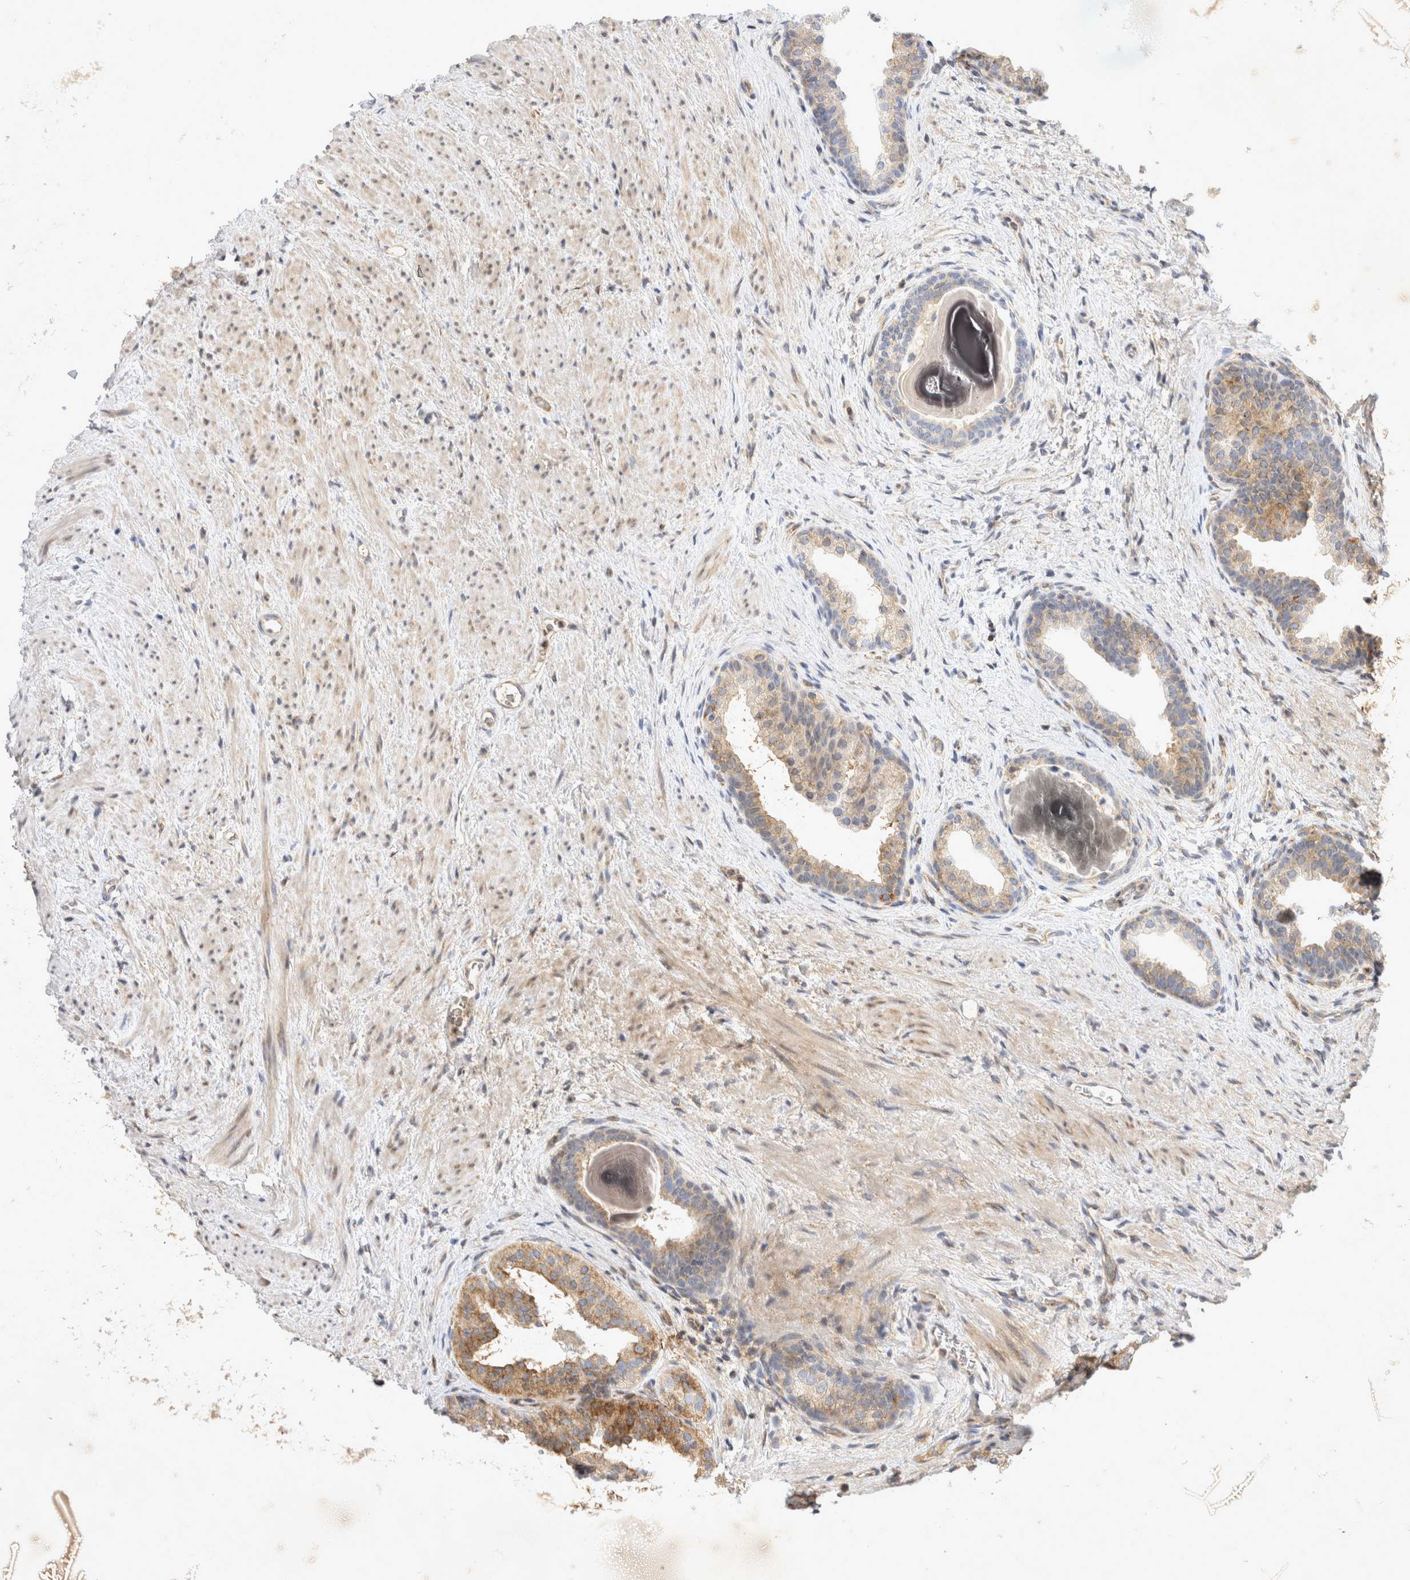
{"staining": {"intensity": "moderate", "quantity": "<25%", "location": "cytoplasmic/membranous"}, "tissue": "prostate", "cell_type": "Glandular cells", "image_type": "normal", "snomed": [{"axis": "morphology", "description": "Normal tissue, NOS"}, {"axis": "topography", "description": "Prostate"}], "caption": "Immunohistochemical staining of unremarkable prostate reveals moderate cytoplasmic/membranous protein expression in approximately <25% of glandular cells.", "gene": "EIF4G3", "patient": {"sex": "male", "age": 48}}